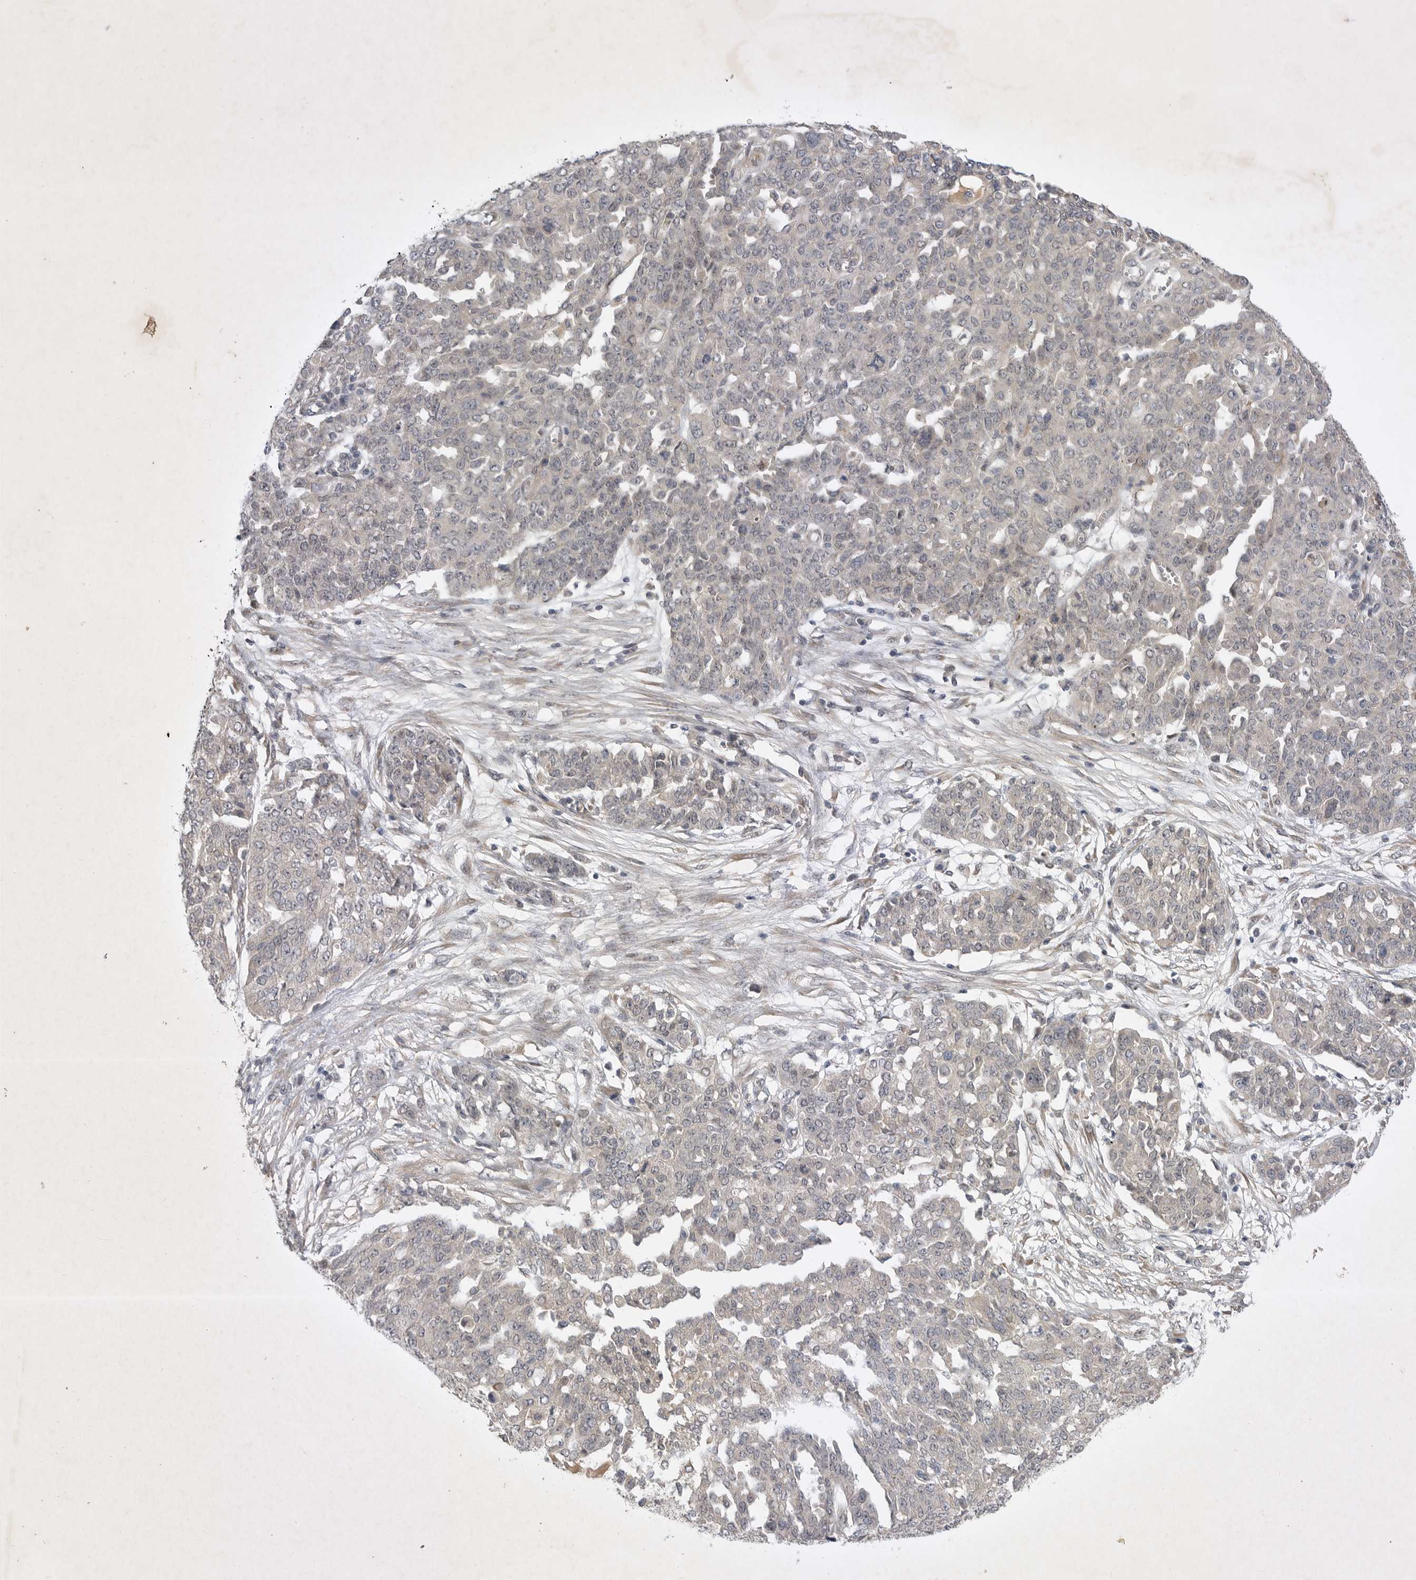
{"staining": {"intensity": "negative", "quantity": "none", "location": "none"}, "tissue": "ovarian cancer", "cell_type": "Tumor cells", "image_type": "cancer", "snomed": [{"axis": "morphology", "description": "Cystadenocarcinoma, serous, NOS"}, {"axis": "topography", "description": "Soft tissue"}, {"axis": "topography", "description": "Ovary"}], "caption": "DAB (3,3'-diaminobenzidine) immunohistochemical staining of ovarian serous cystadenocarcinoma demonstrates no significant staining in tumor cells.", "gene": "PTPDC1", "patient": {"sex": "female", "age": 57}}